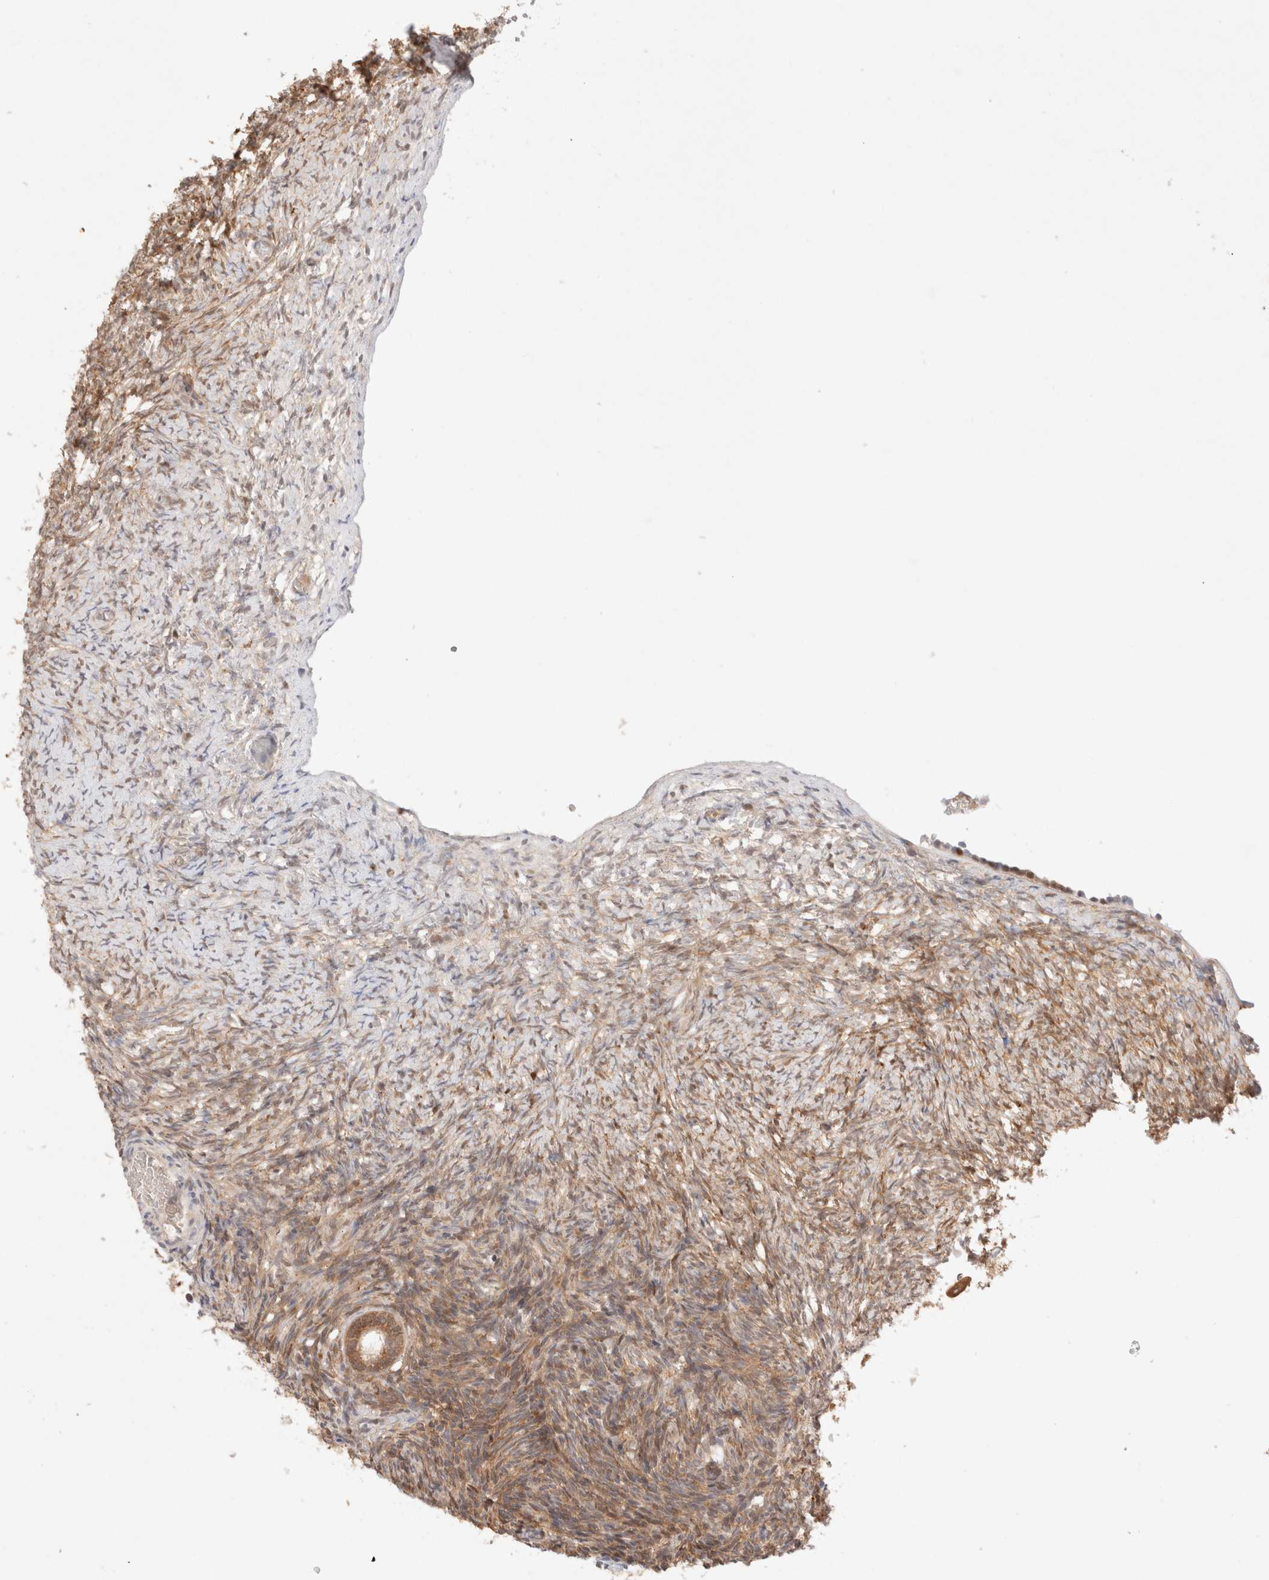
{"staining": {"intensity": "moderate", "quantity": ">75%", "location": "cytoplasmic/membranous"}, "tissue": "ovary", "cell_type": "Follicle cells", "image_type": "normal", "snomed": [{"axis": "morphology", "description": "Normal tissue, NOS"}, {"axis": "topography", "description": "Ovary"}], "caption": "Protein staining reveals moderate cytoplasmic/membranous positivity in about >75% of follicle cells in unremarkable ovary.", "gene": "STARD10", "patient": {"sex": "female", "age": 34}}